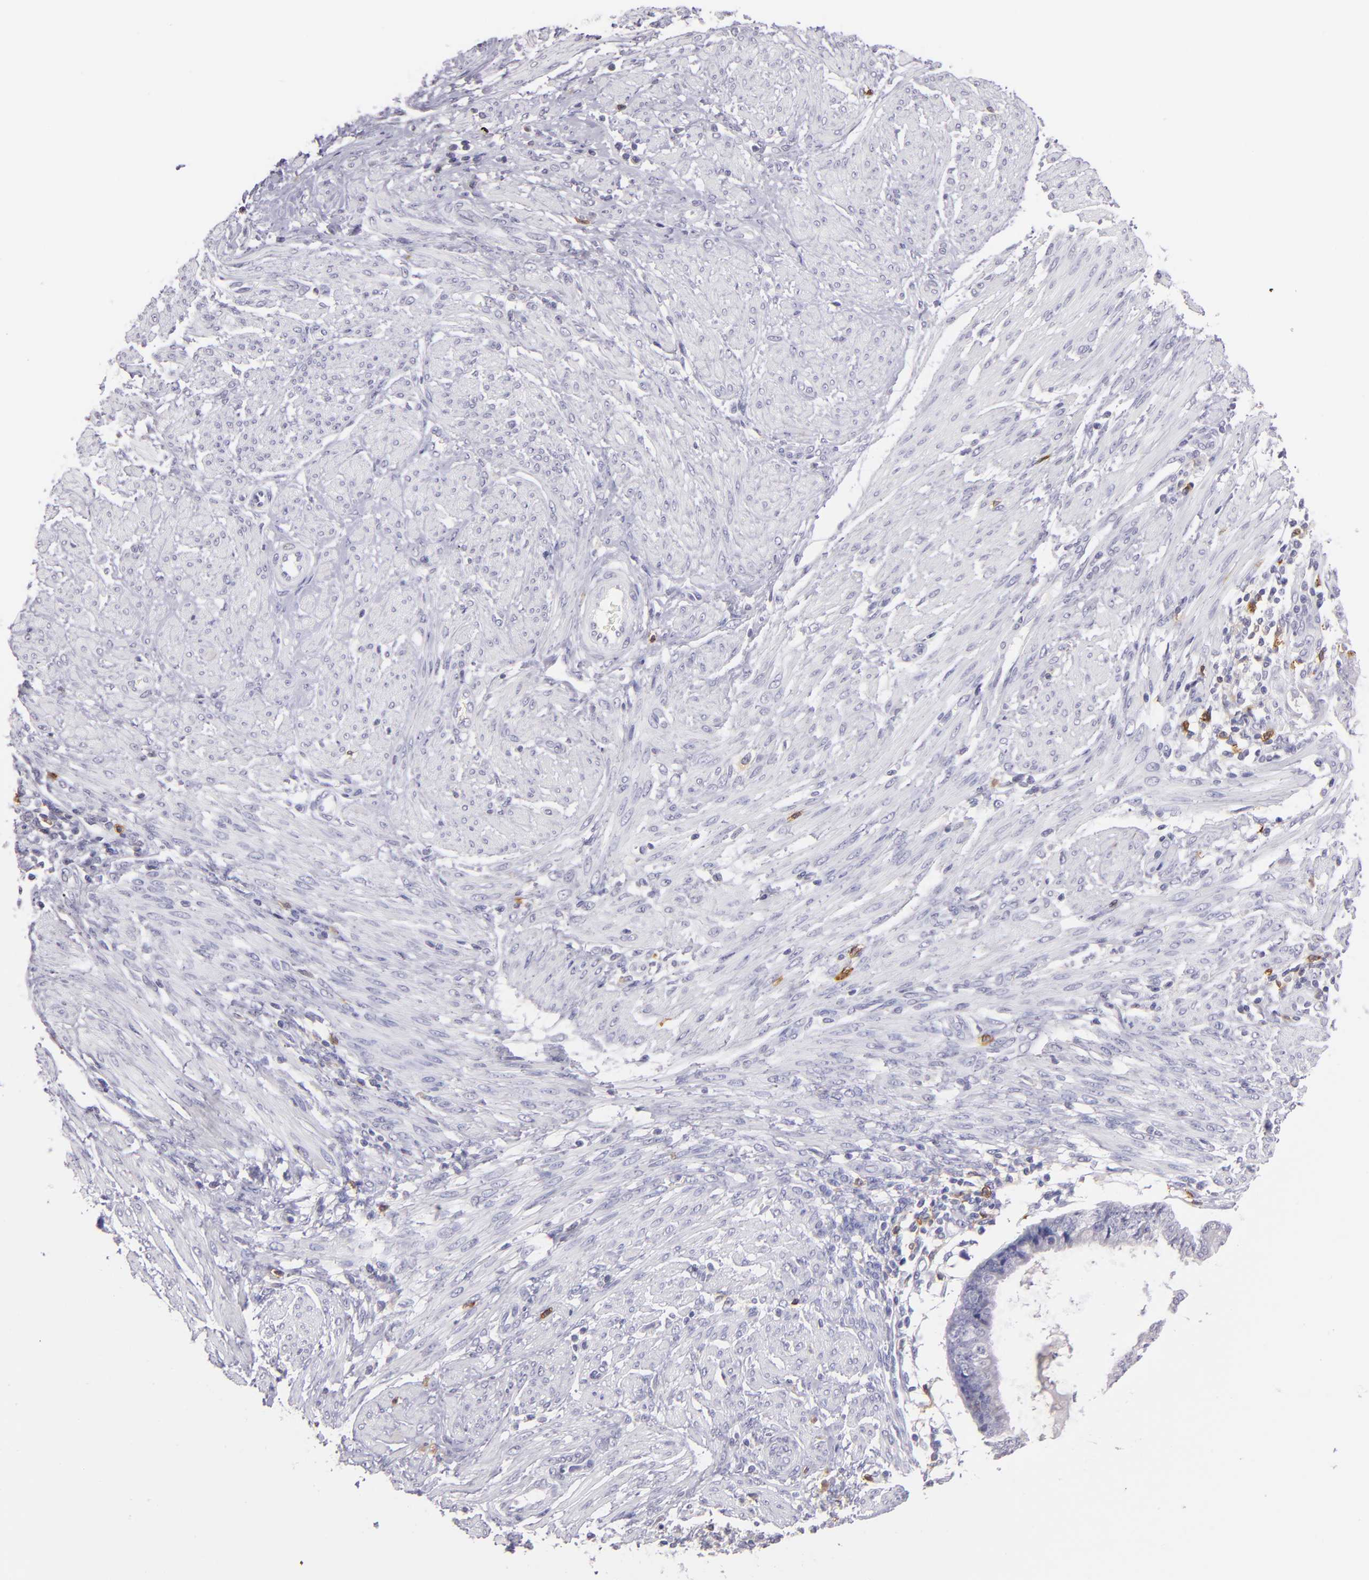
{"staining": {"intensity": "negative", "quantity": "none", "location": "none"}, "tissue": "endometrial cancer", "cell_type": "Tumor cells", "image_type": "cancer", "snomed": [{"axis": "morphology", "description": "Adenocarcinoma, NOS"}, {"axis": "topography", "description": "Endometrium"}], "caption": "Histopathology image shows no protein staining in tumor cells of adenocarcinoma (endometrial) tissue.", "gene": "IL2RA", "patient": {"sex": "female", "age": 63}}